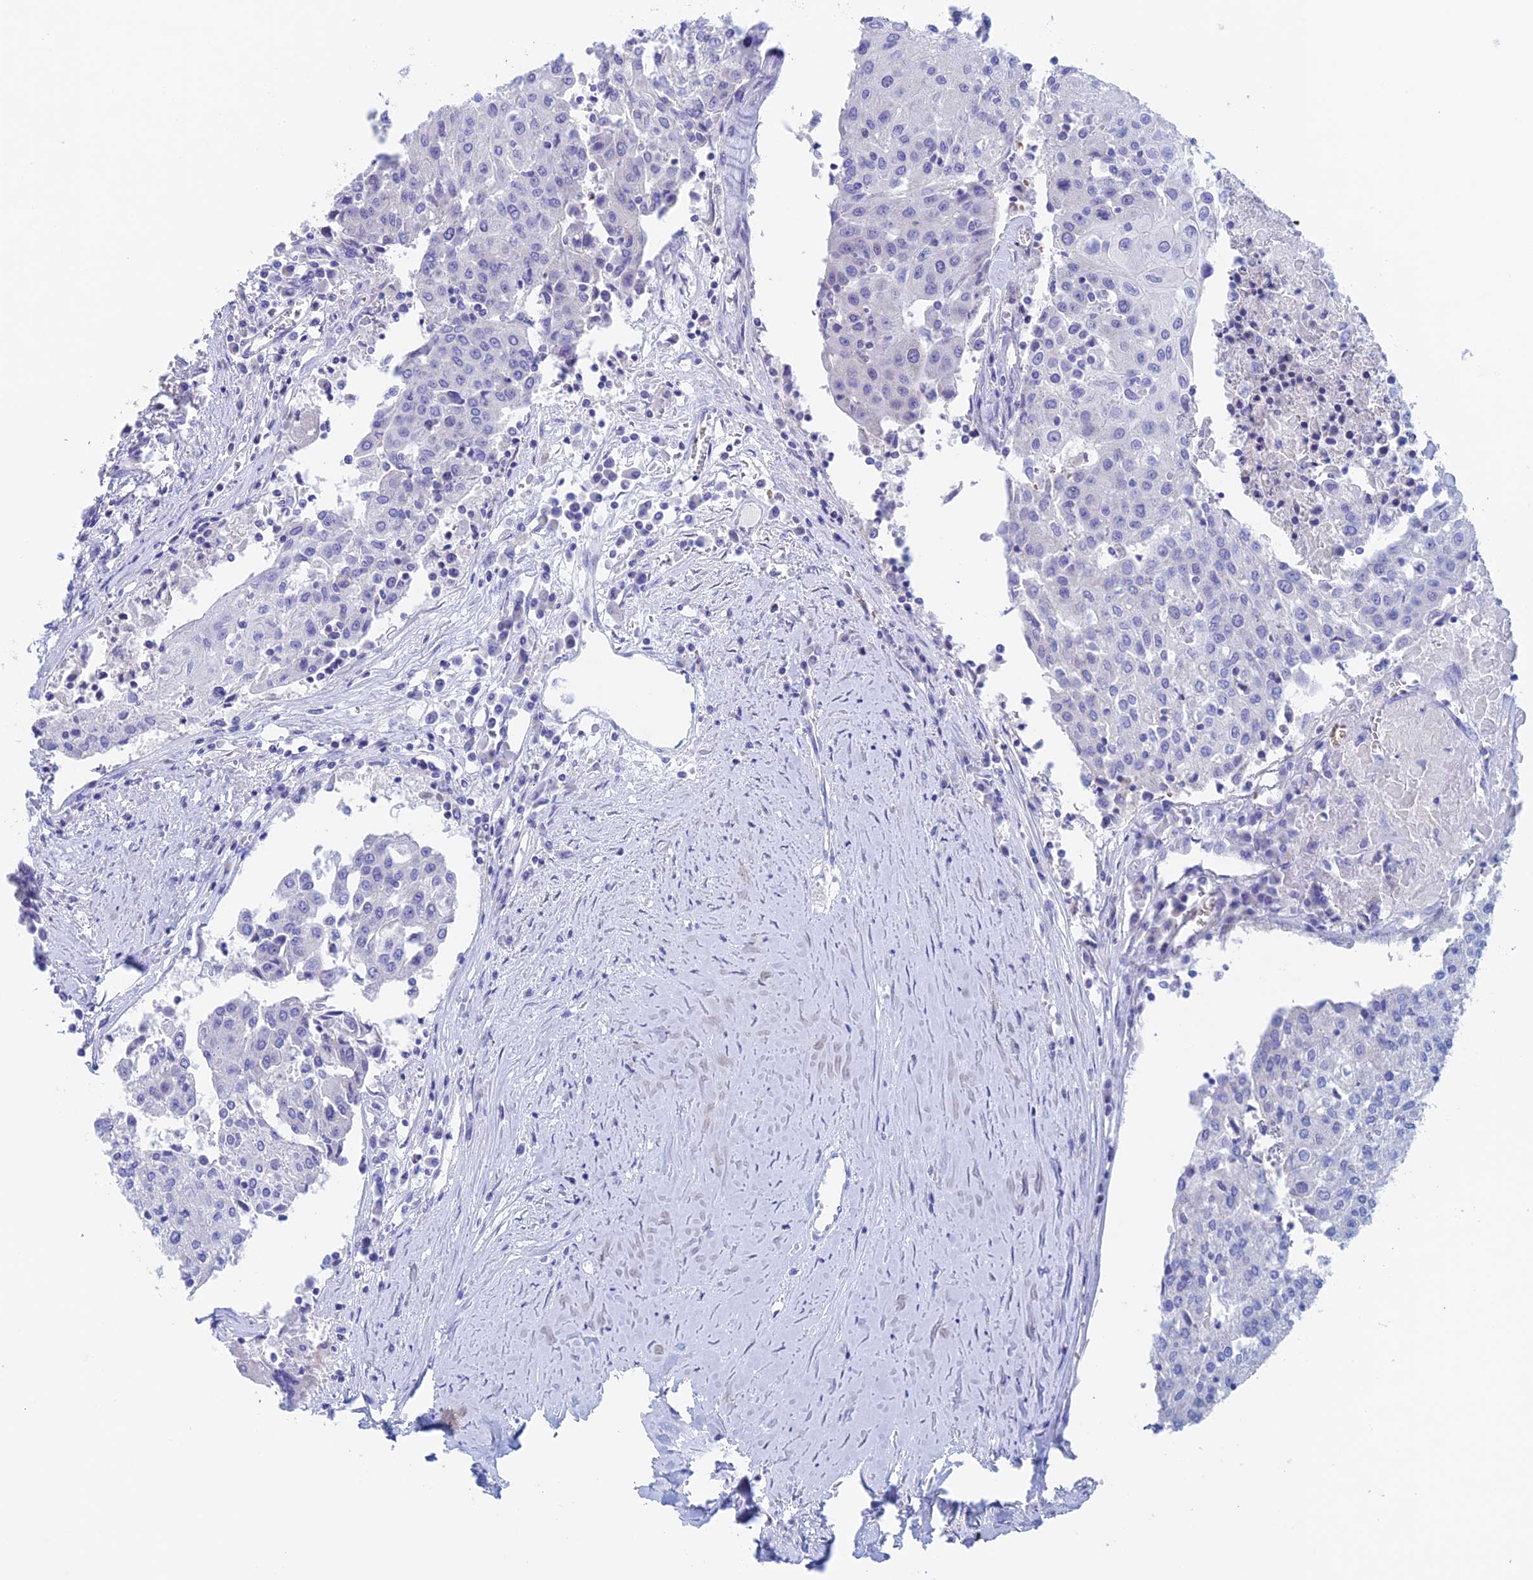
{"staining": {"intensity": "negative", "quantity": "none", "location": "none"}, "tissue": "urothelial cancer", "cell_type": "Tumor cells", "image_type": "cancer", "snomed": [{"axis": "morphology", "description": "Urothelial carcinoma, High grade"}, {"axis": "topography", "description": "Urinary bladder"}], "caption": "This is a image of immunohistochemistry staining of urothelial cancer, which shows no staining in tumor cells.", "gene": "PSMC3IP", "patient": {"sex": "female", "age": 85}}